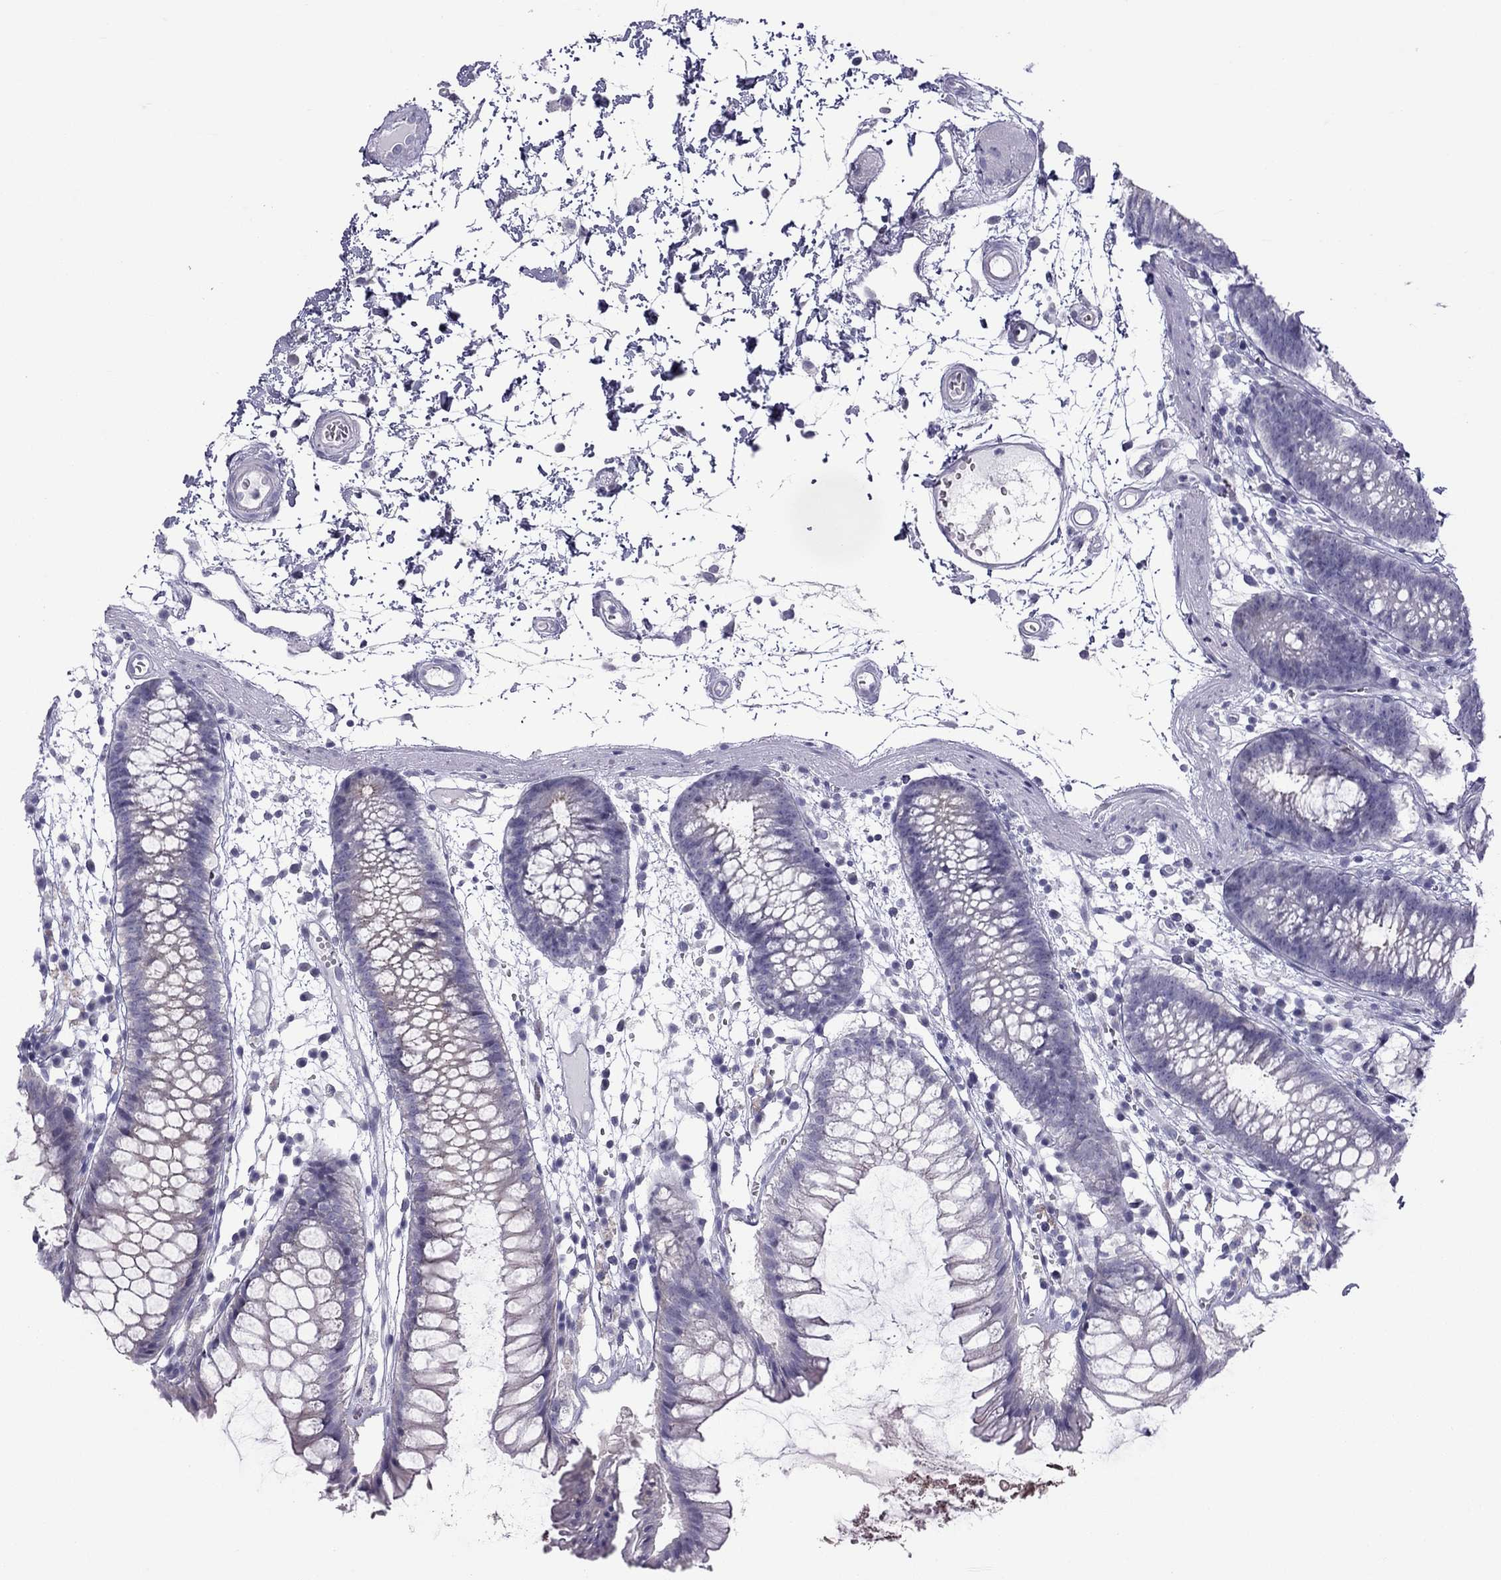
{"staining": {"intensity": "negative", "quantity": "none", "location": "none"}, "tissue": "colon", "cell_type": "Endothelial cells", "image_type": "normal", "snomed": [{"axis": "morphology", "description": "Normal tissue, NOS"}, {"axis": "morphology", "description": "Adenocarcinoma, NOS"}, {"axis": "topography", "description": "Colon"}], "caption": "This is a histopathology image of IHC staining of benign colon, which shows no staining in endothelial cells. The staining is performed using DAB (3,3'-diaminobenzidine) brown chromogen with nuclei counter-stained in using hematoxylin.", "gene": "TEX14", "patient": {"sex": "male", "age": 65}}